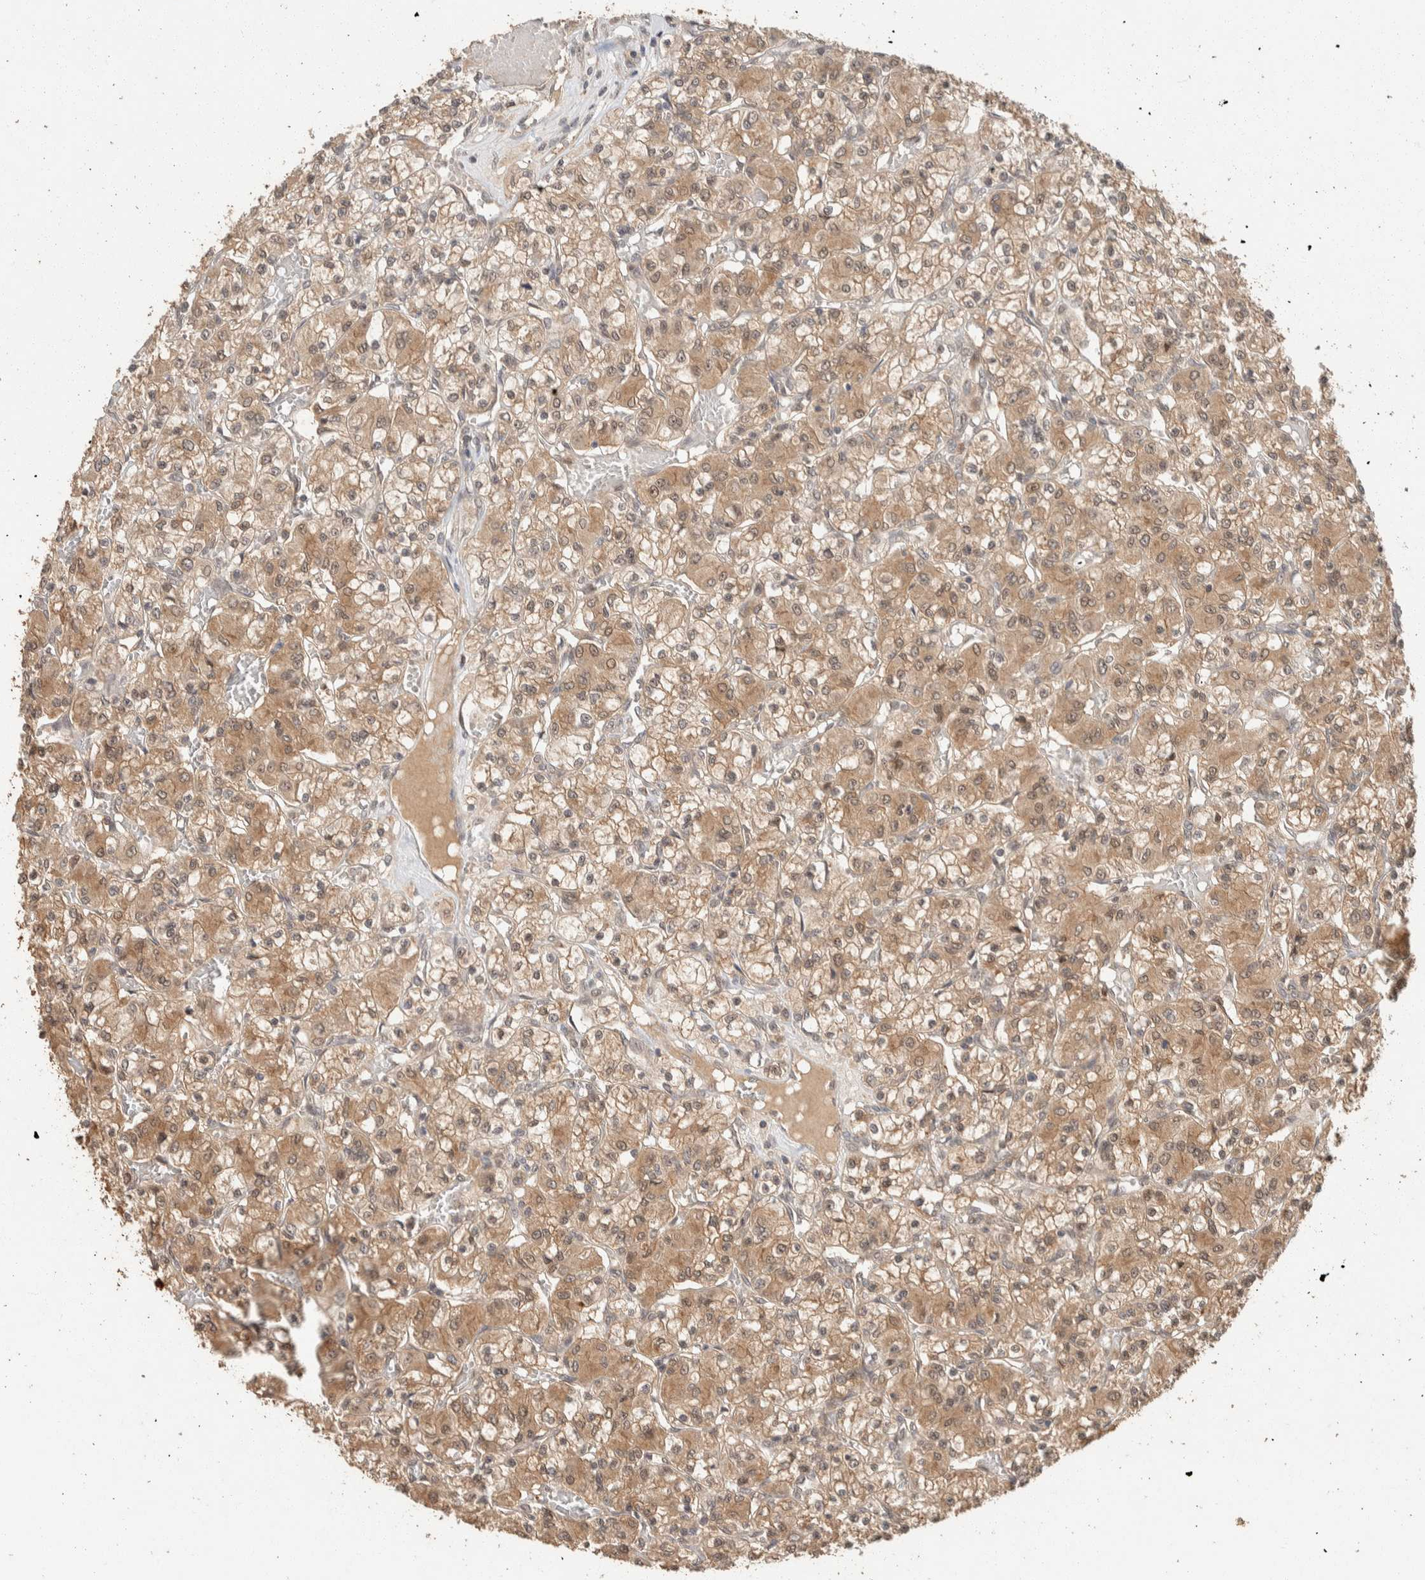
{"staining": {"intensity": "moderate", "quantity": ">75%", "location": "cytoplasmic/membranous,nuclear"}, "tissue": "renal cancer", "cell_type": "Tumor cells", "image_type": "cancer", "snomed": [{"axis": "morphology", "description": "Adenocarcinoma, NOS"}, {"axis": "topography", "description": "Kidney"}], "caption": "The photomicrograph shows staining of renal cancer (adenocarcinoma), revealing moderate cytoplasmic/membranous and nuclear protein positivity (brown color) within tumor cells. Using DAB (3,3'-diaminobenzidine) (brown) and hematoxylin (blue) stains, captured at high magnification using brightfield microscopy.", "gene": "ZNF567", "patient": {"sex": "female", "age": 59}}